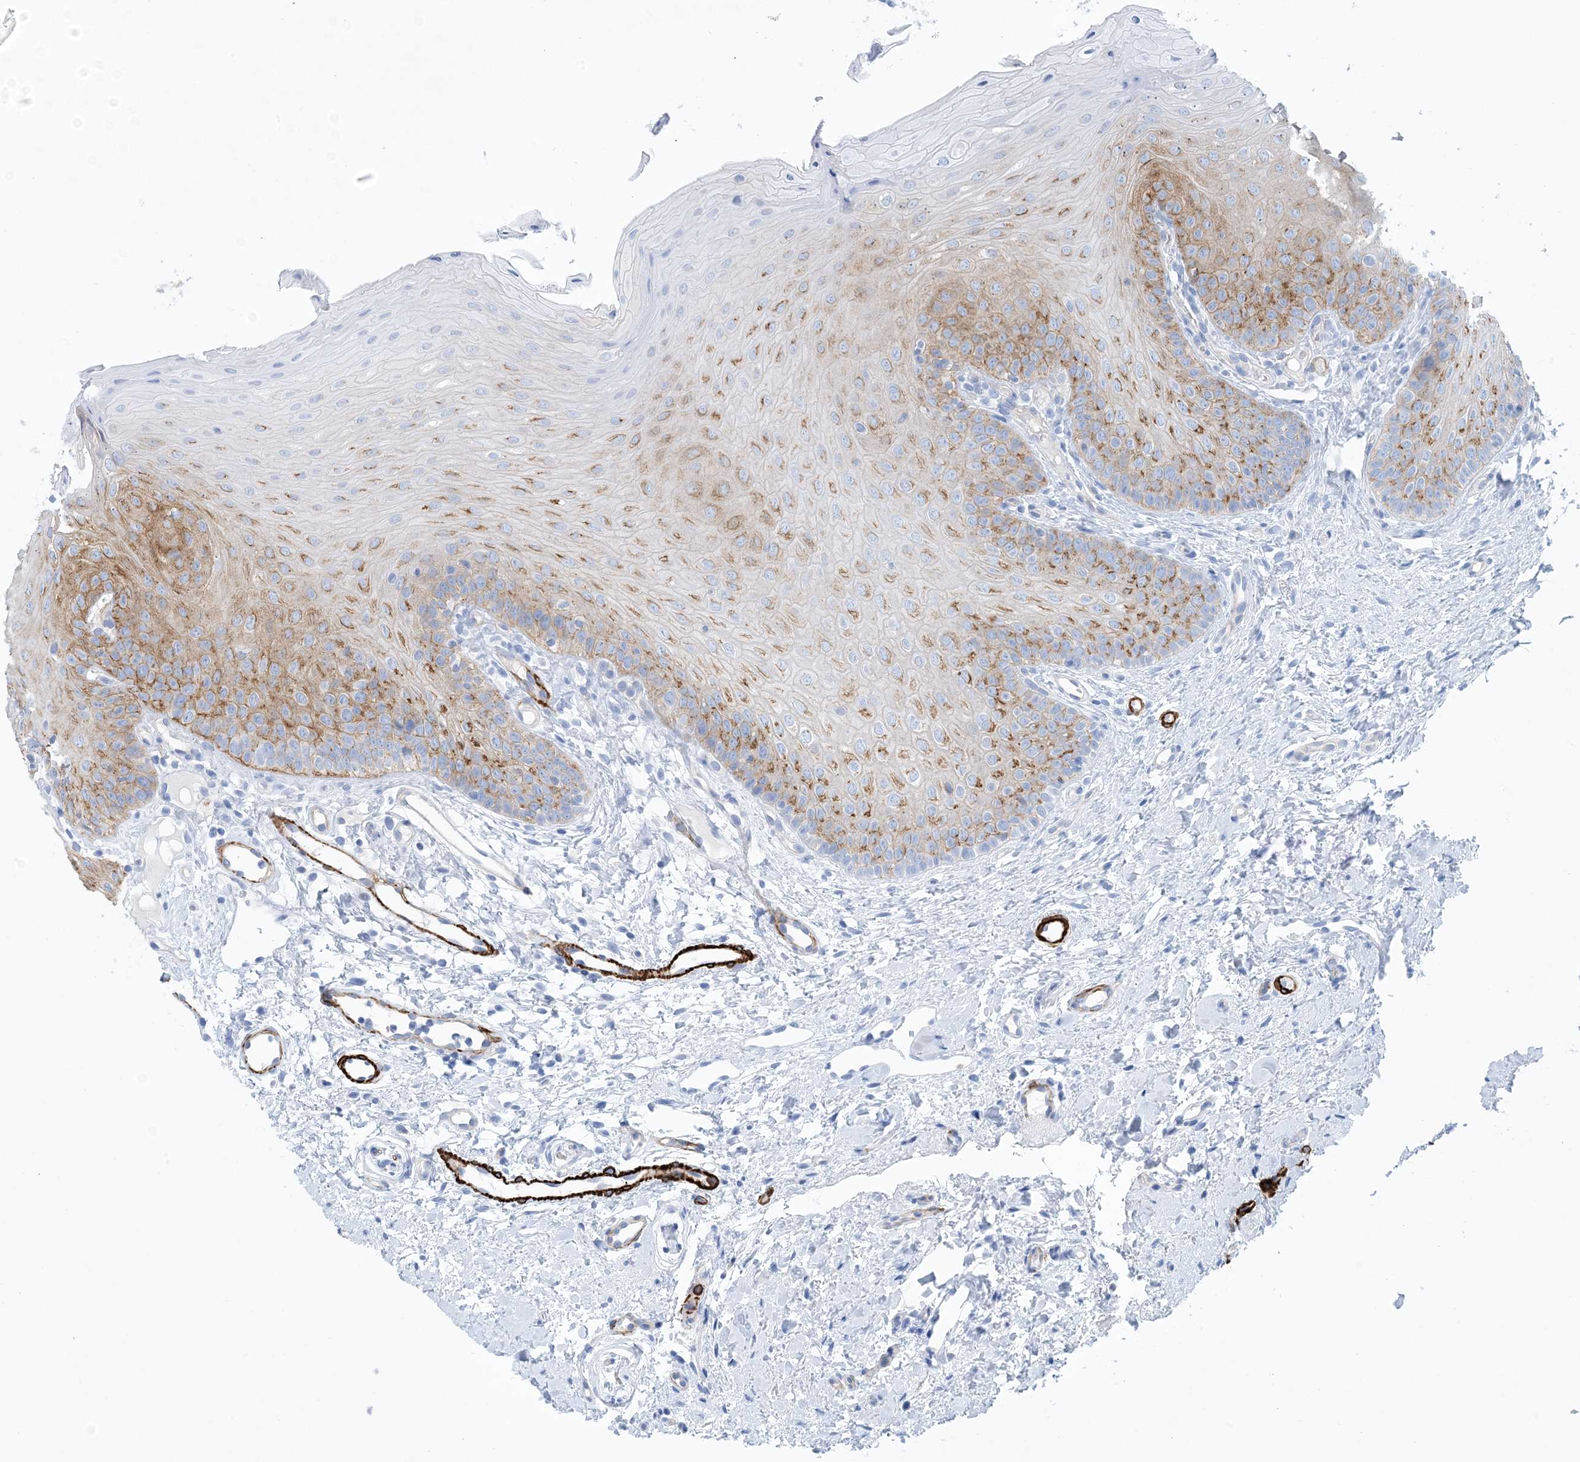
{"staining": {"intensity": "moderate", "quantity": "25%-75%", "location": "cytoplasmic/membranous"}, "tissue": "oral mucosa", "cell_type": "Squamous epithelial cells", "image_type": "normal", "snomed": [{"axis": "morphology", "description": "Normal tissue, NOS"}, {"axis": "topography", "description": "Oral tissue"}], "caption": "Immunohistochemical staining of normal human oral mucosa displays 25%-75% levels of moderate cytoplasmic/membranous protein positivity in approximately 25%-75% of squamous epithelial cells.", "gene": "SHANK1", "patient": {"sex": "female", "age": 68}}